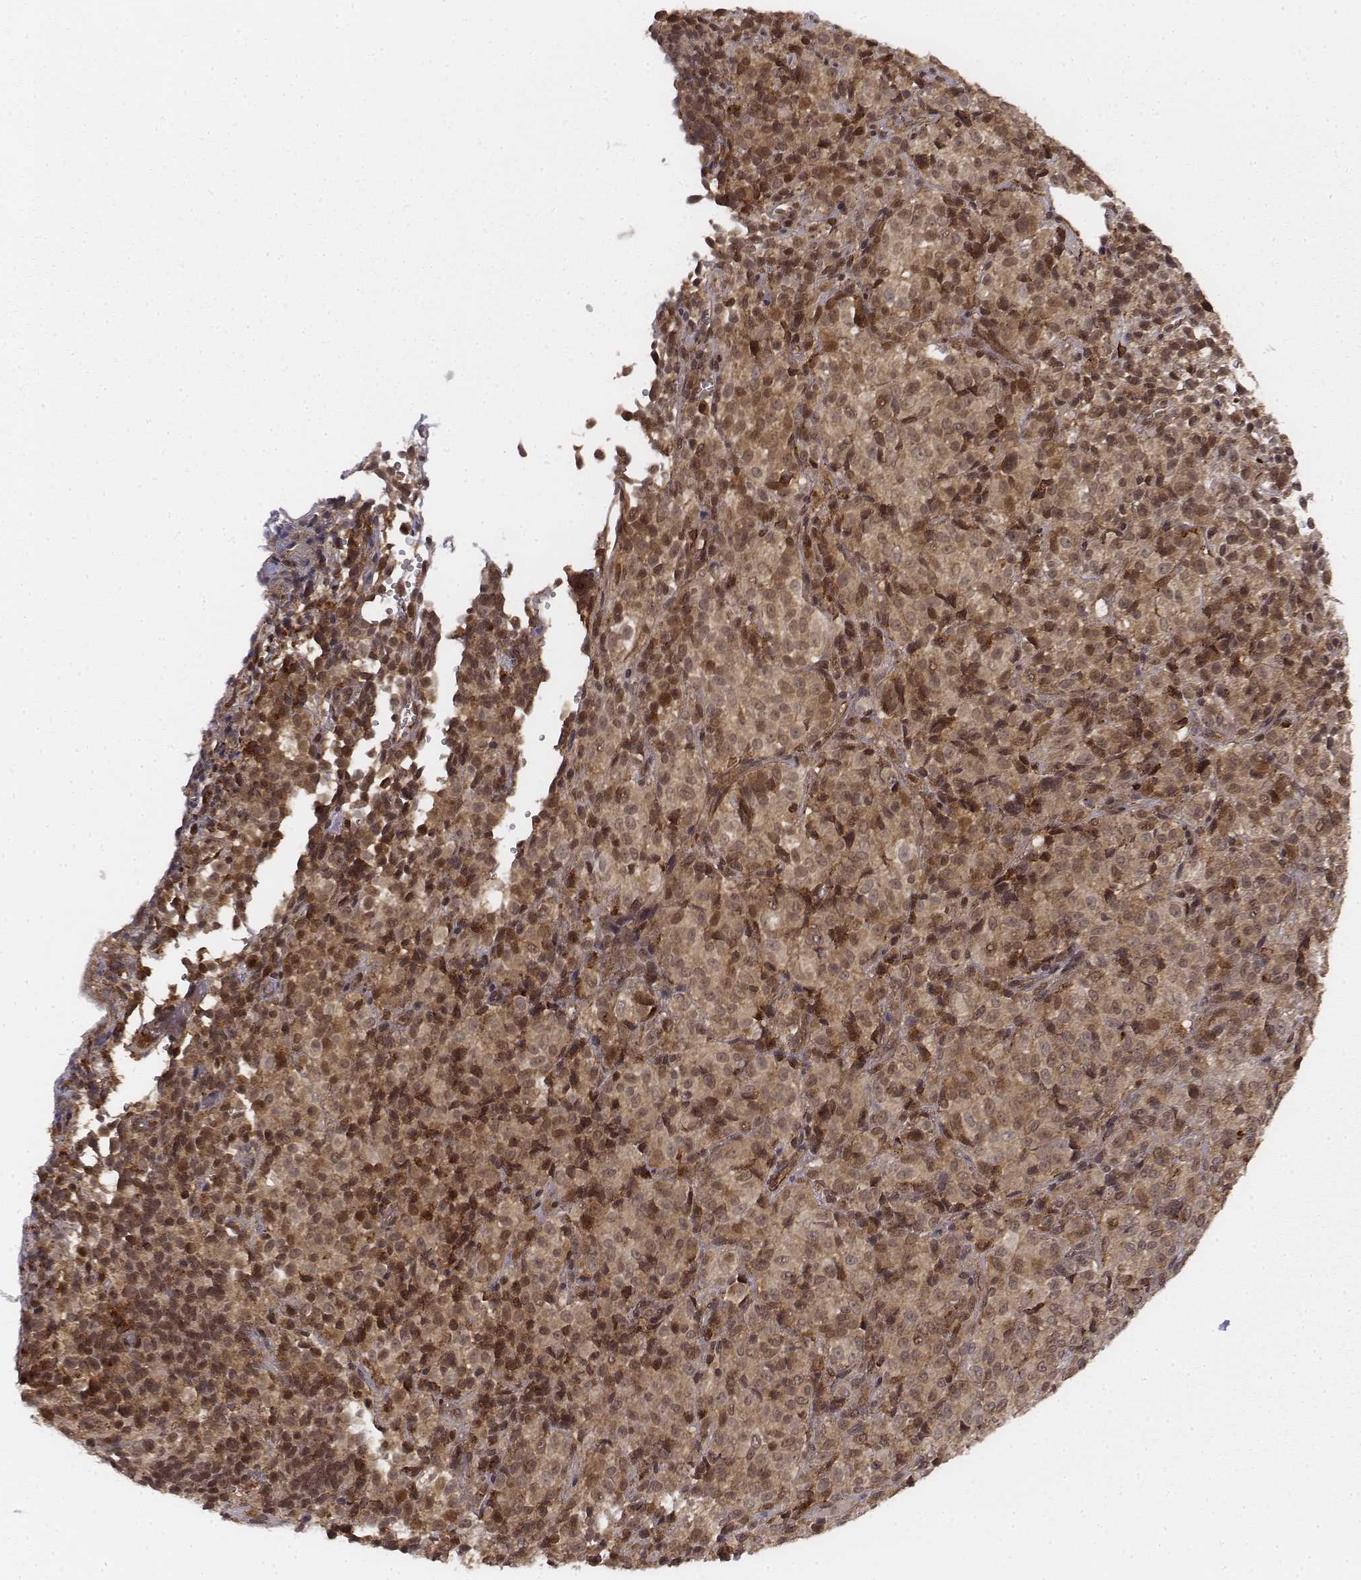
{"staining": {"intensity": "moderate", "quantity": ">75%", "location": "cytoplasmic/membranous,nuclear"}, "tissue": "melanoma", "cell_type": "Tumor cells", "image_type": "cancer", "snomed": [{"axis": "morphology", "description": "Malignant melanoma, Metastatic site"}, {"axis": "topography", "description": "Brain"}], "caption": "Moderate cytoplasmic/membranous and nuclear staining for a protein is seen in about >75% of tumor cells of melanoma using immunohistochemistry (IHC).", "gene": "ZFYVE19", "patient": {"sex": "female", "age": 56}}